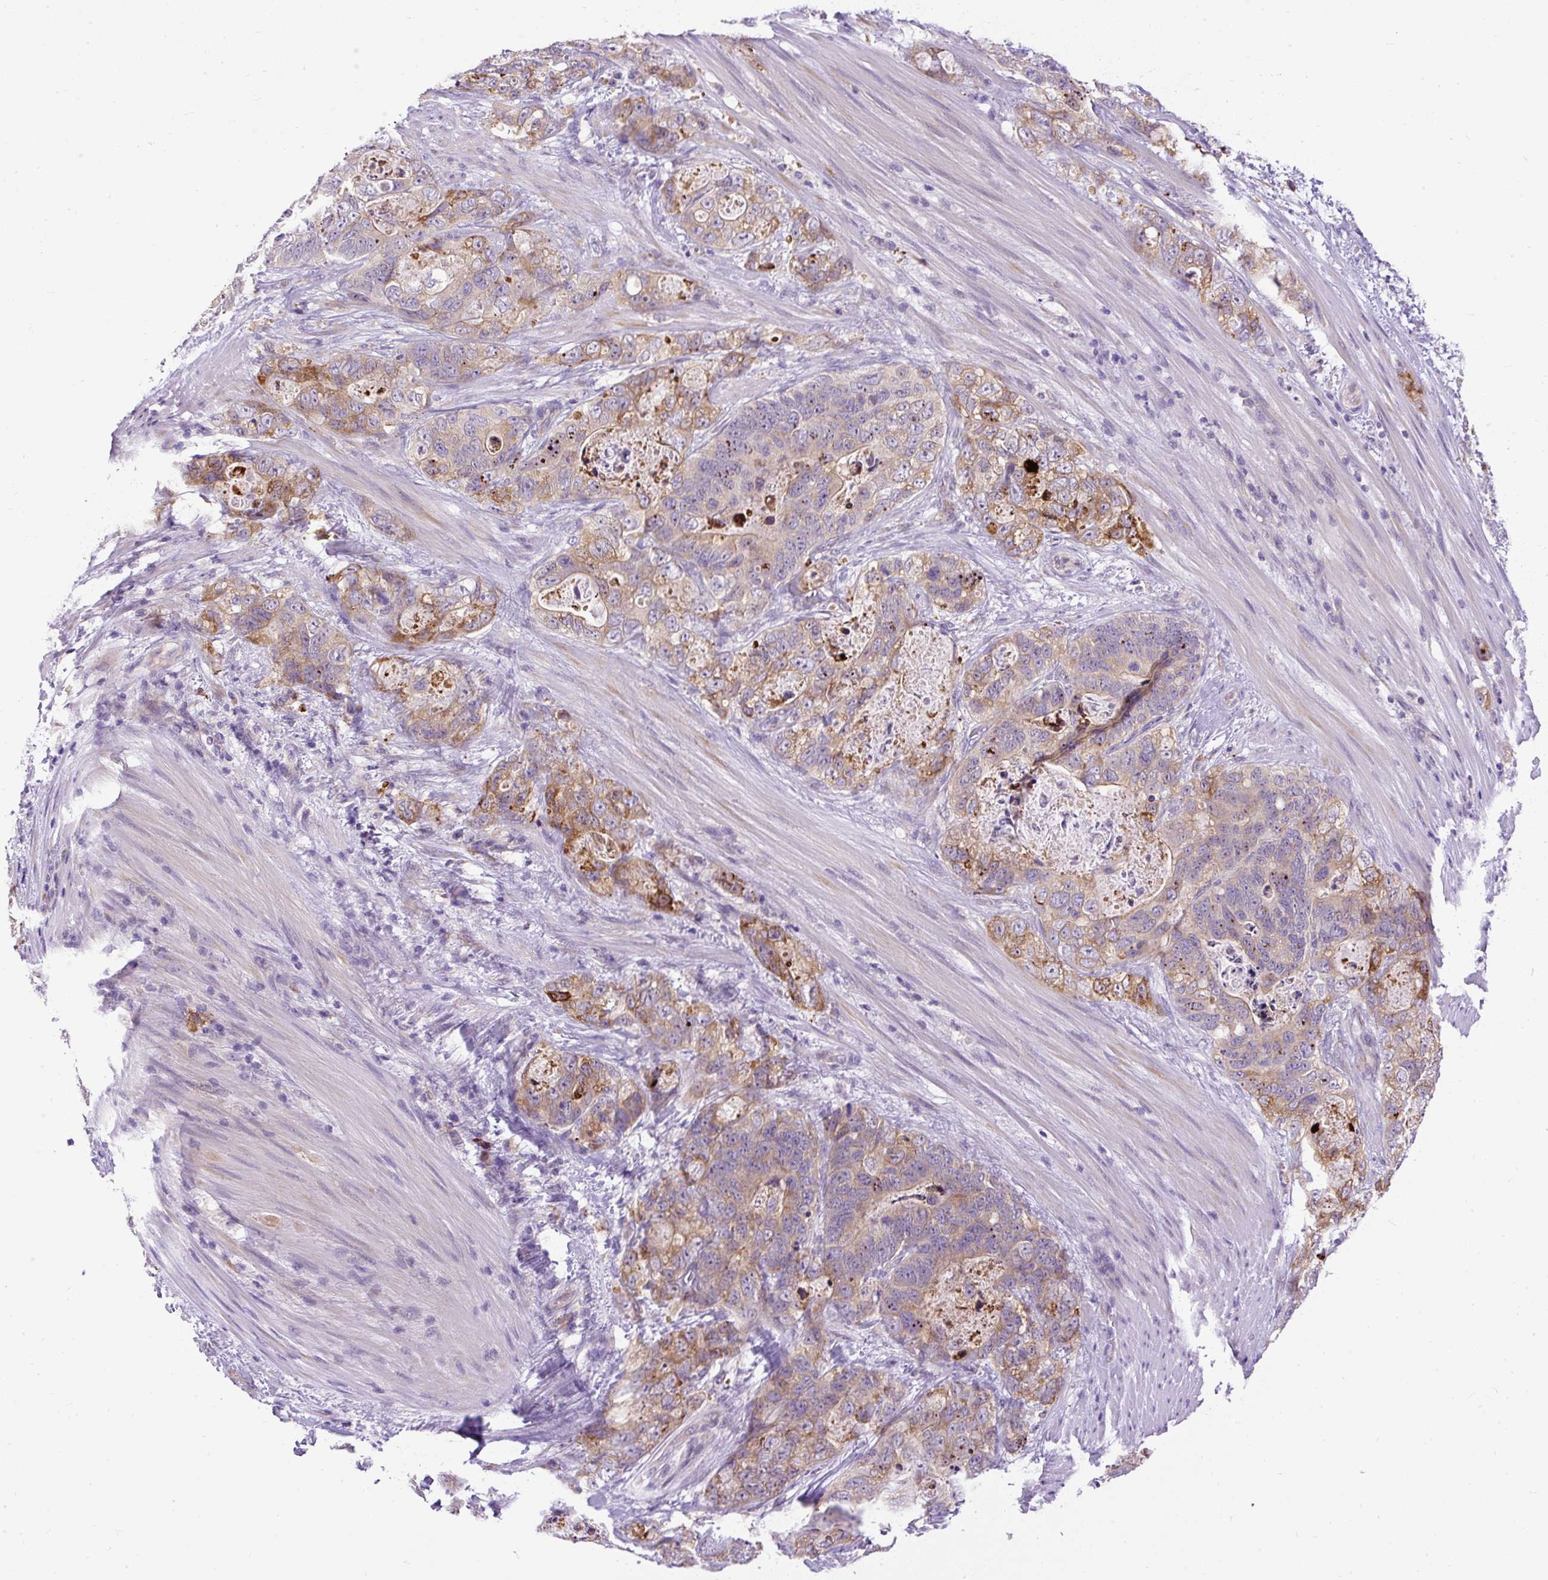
{"staining": {"intensity": "moderate", "quantity": "25%-75%", "location": "cytoplasmic/membranous"}, "tissue": "stomach cancer", "cell_type": "Tumor cells", "image_type": "cancer", "snomed": [{"axis": "morphology", "description": "Normal tissue, NOS"}, {"axis": "morphology", "description": "Adenocarcinoma, NOS"}, {"axis": "topography", "description": "Stomach"}], "caption": "Moderate cytoplasmic/membranous expression is identified in about 25%-75% of tumor cells in stomach adenocarcinoma.", "gene": "FMC1", "patient": {"sex": "female", "age": 89}}